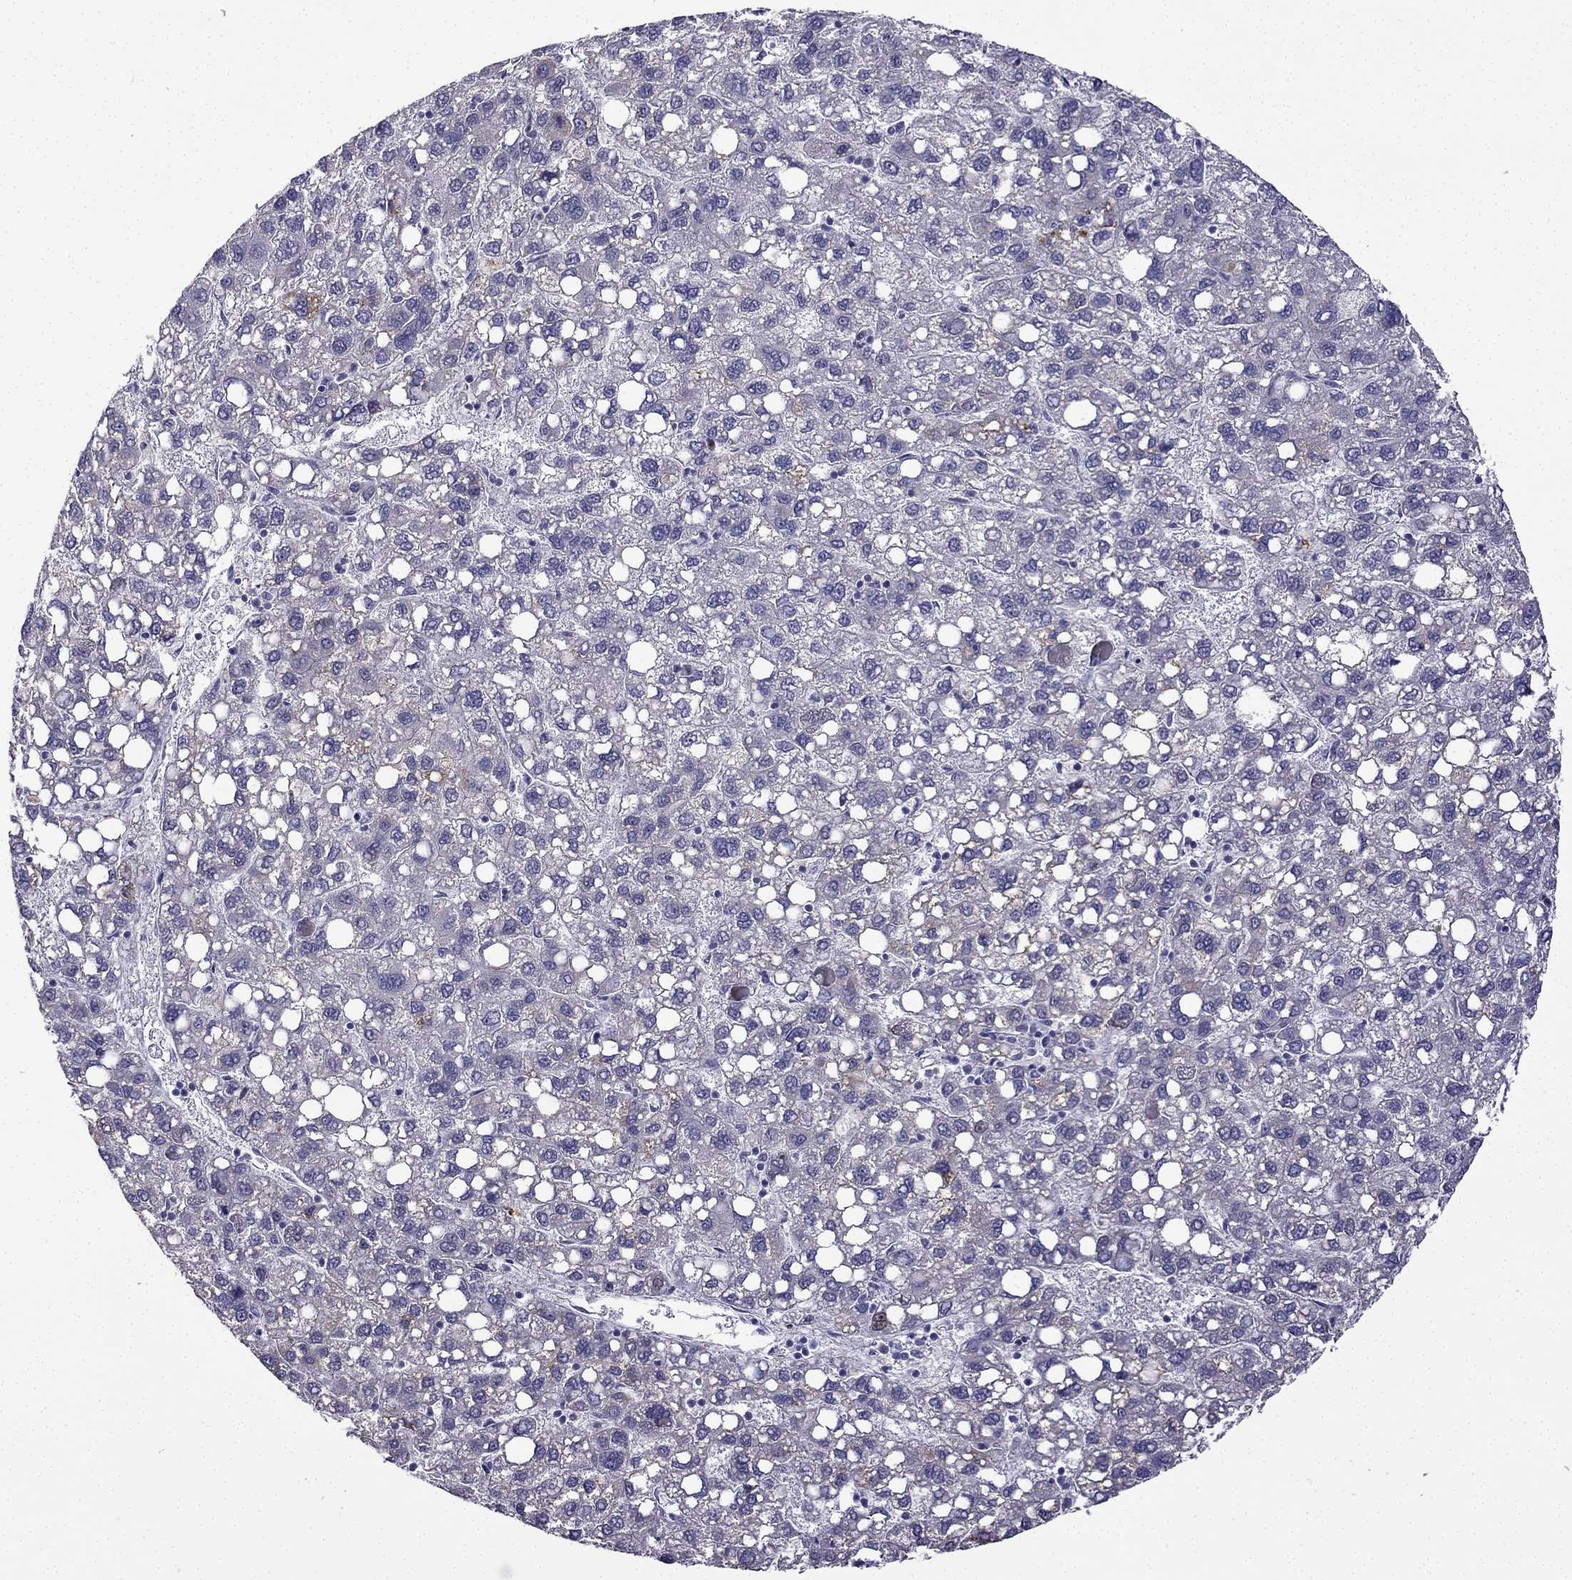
{"staining": {"intensity": "negative", "quantity": "none", "location": "none"}, "tissue": "liver cancer", "cell_type": "Tumor cells", "image_type": "cancer", "snomed": [{"axis": "morphology", "description": "Carcinoma, Hepatocellular, NOS"}, {"axis": "topography", "description": "Liver"}], "caption": "Immunohistochemical staining of liver cancer exhibits no significant positivity in tumor cells.", "gene": "UHRF1", "patient": {"sex": "female", "age": 82}}